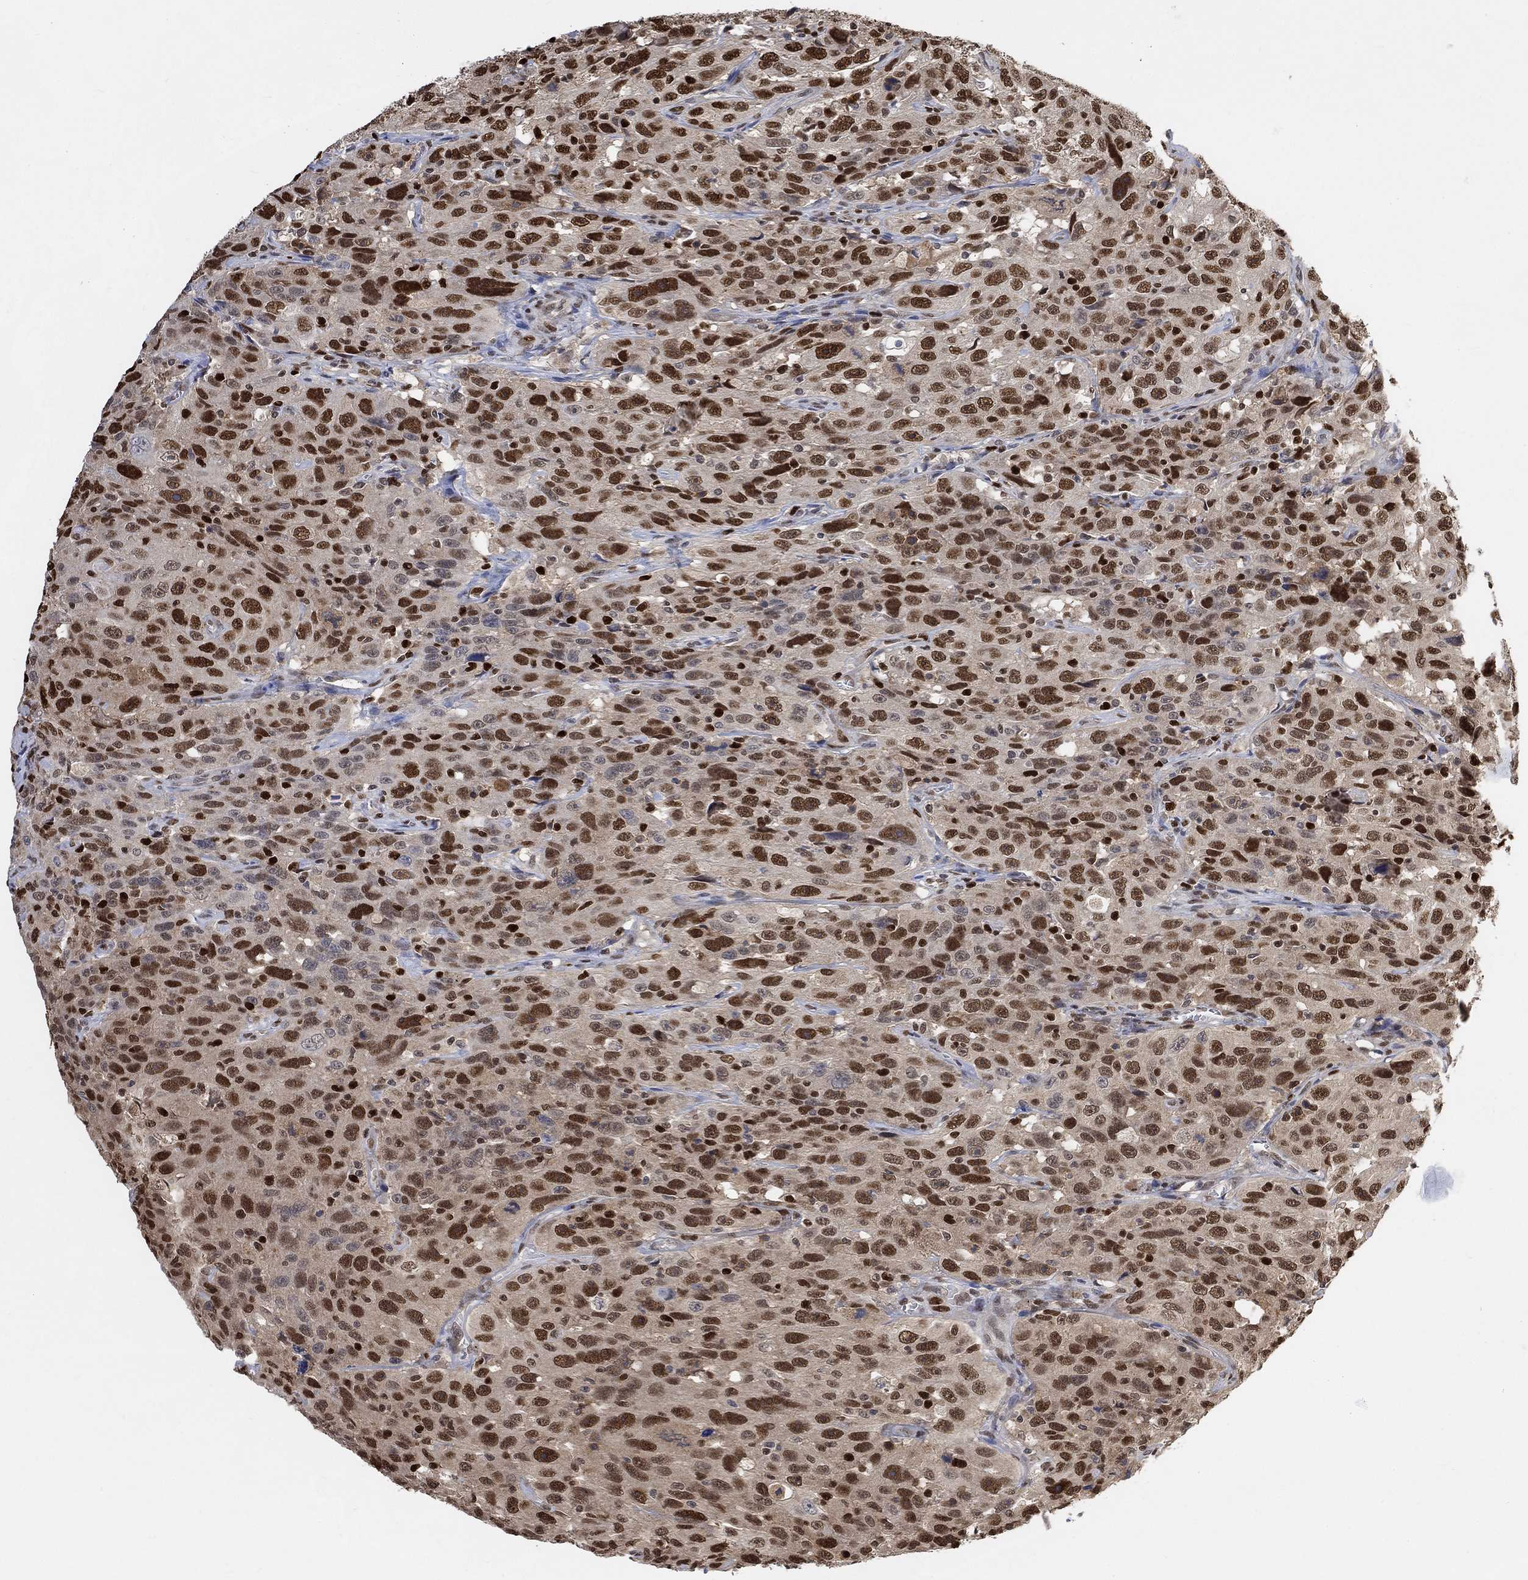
{"staining": {"intensity": "strong", "quantity": "25%-75%", "location": "nuclear"}, "tissue": "urothelial cancer", "cell_type": "Tumor cells", "image_type": "cancer", "snomed": [{"axis": "morphology", "description": "Urothelial carcinoma, NOS"}, {"axis": "morphology", "description": "Urothelial carcinoma, High grade"}, {"axis": "topography", "description": "Urinary bladder"}], "caption": "Immunohistochemical staining of human urothelial carcinoma (high-grade) shows high levels of strong nuclear protein positivity in about 25%-75% of tumor cells.", "gene": "RAD54L2", "patient": {"sex": "female", "age": 73}}